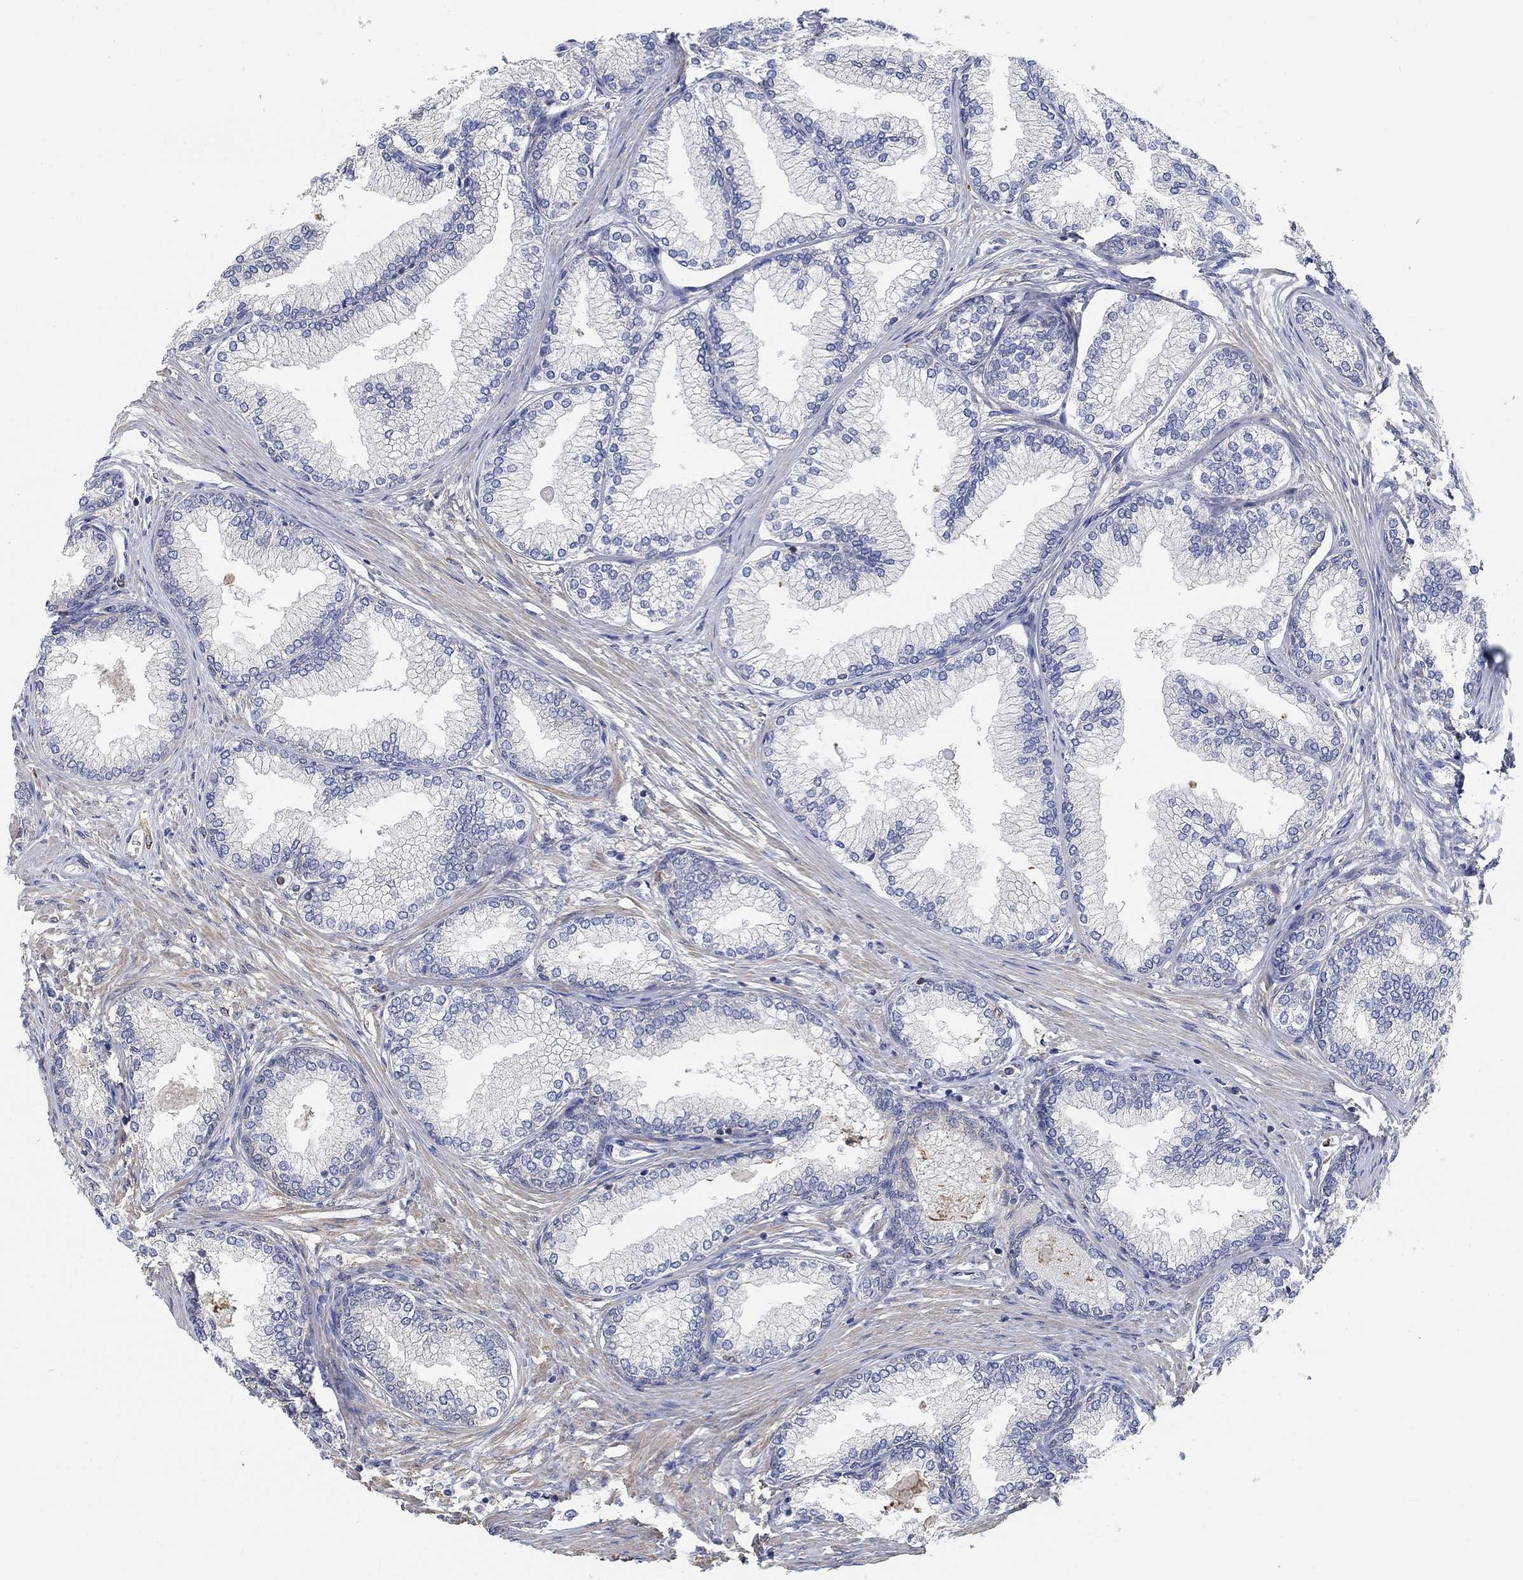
{"staining": {"intensity": "negative", "quantity": "none", "location": "none"}, "tissue": "prostate", "cell_type": "Glandular cells", "image_type": "normal", "snomed": [{"axis": "morphology", "description": "Normal tissue, NOS"}, {"axis": "topography", "description": "Prostate"}], "caption": "Image shows no significant protein staining in glandular cells of benign prostate.", "gene": "SYT16", "patient": {"sex": "male", "age": 72}}